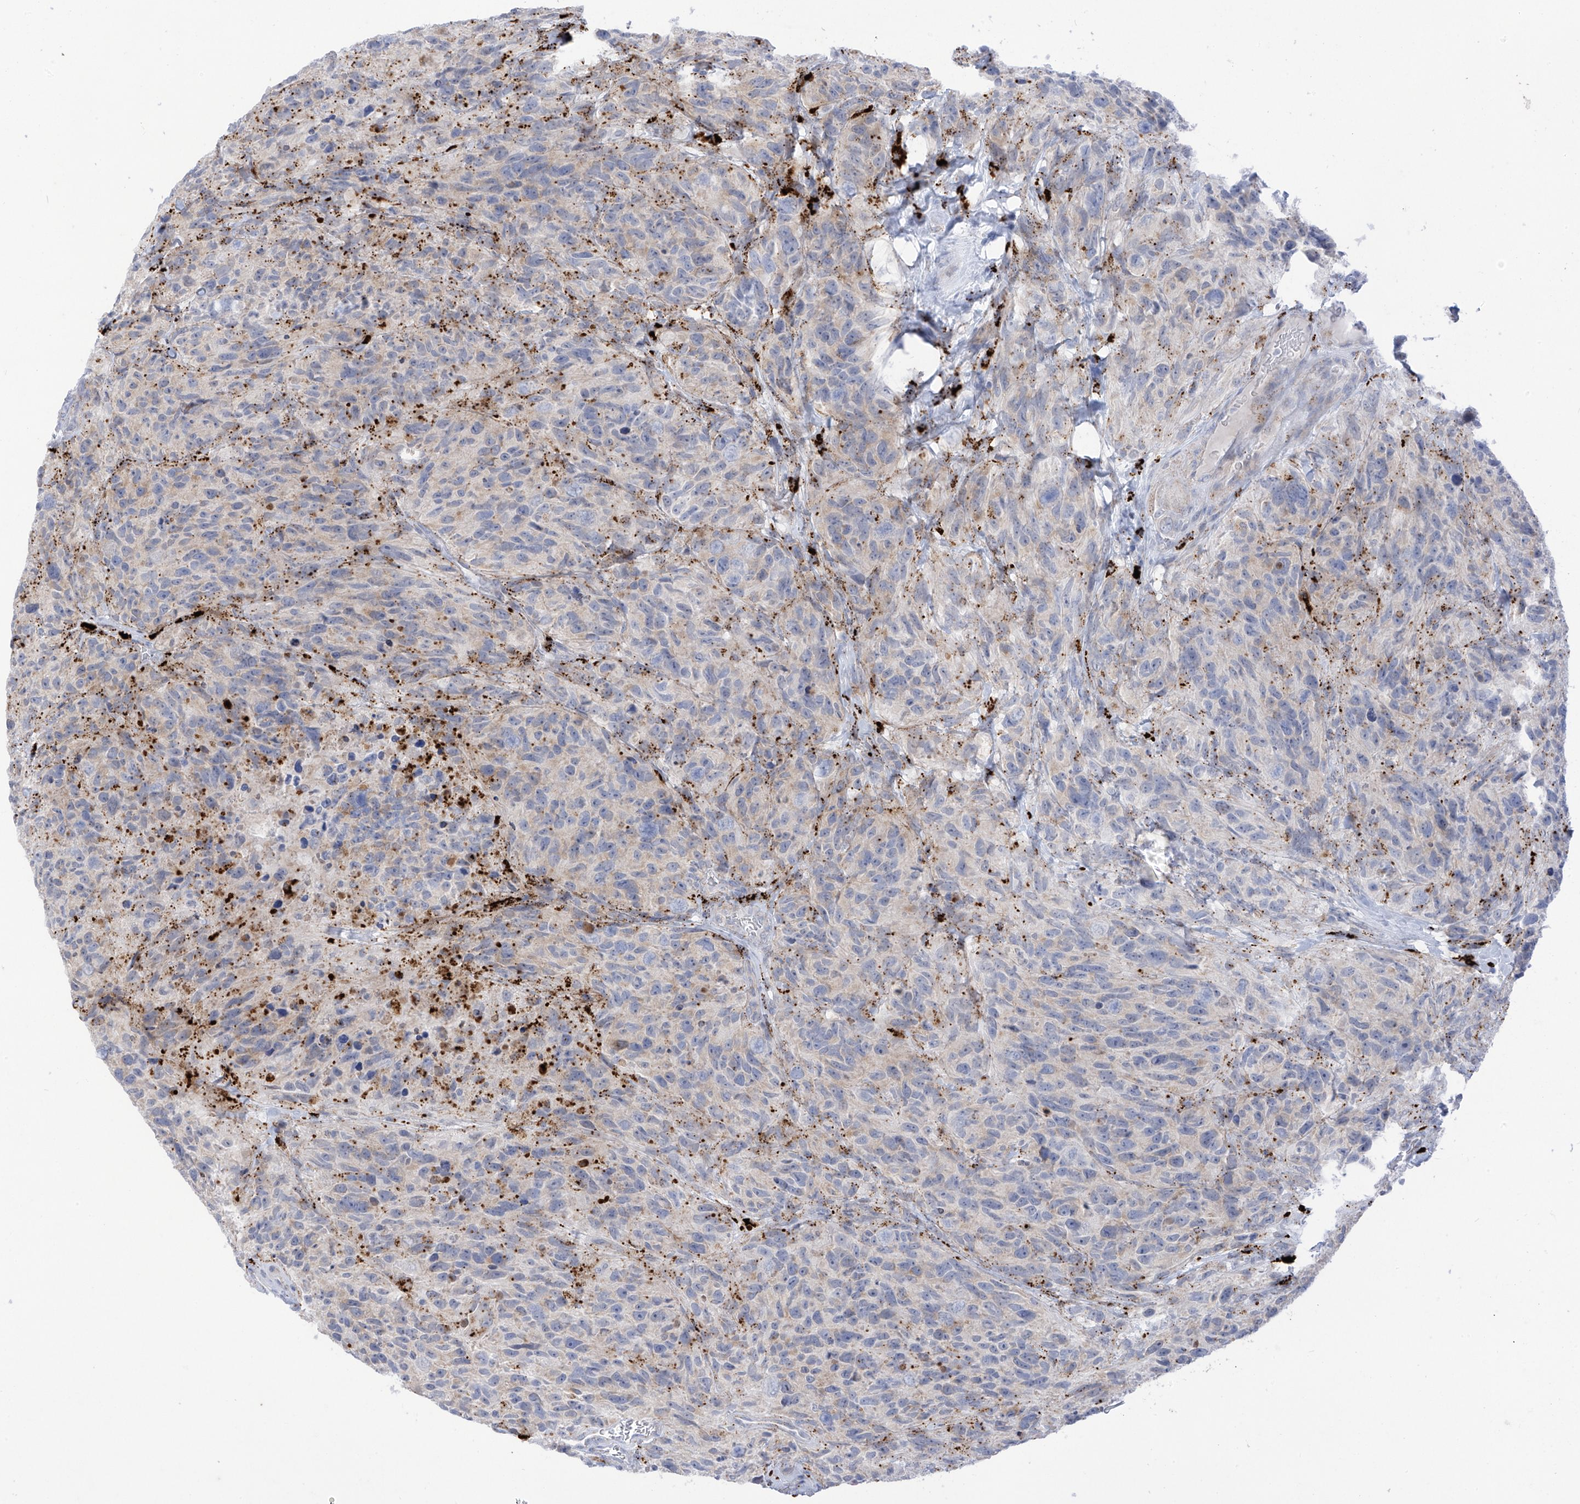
{"staining": {"intensity": "negative", "quantity": "none", "location": "none"}, "tissue": "glioma", "cell_type": "Tumor cells", "image_type": "cancer", "snomed": [{"axis": "morphology", "description": "Glioma, malignant, High grade"}, {"axis": "topography", "description": "Brain"}], "caption": "Malignant high-grade glioma was stained to show a protein in brown. There is no significant positivity in tumor cells.", "gene": "PSPH", "patient": {"sex": "male", "age": 69}}